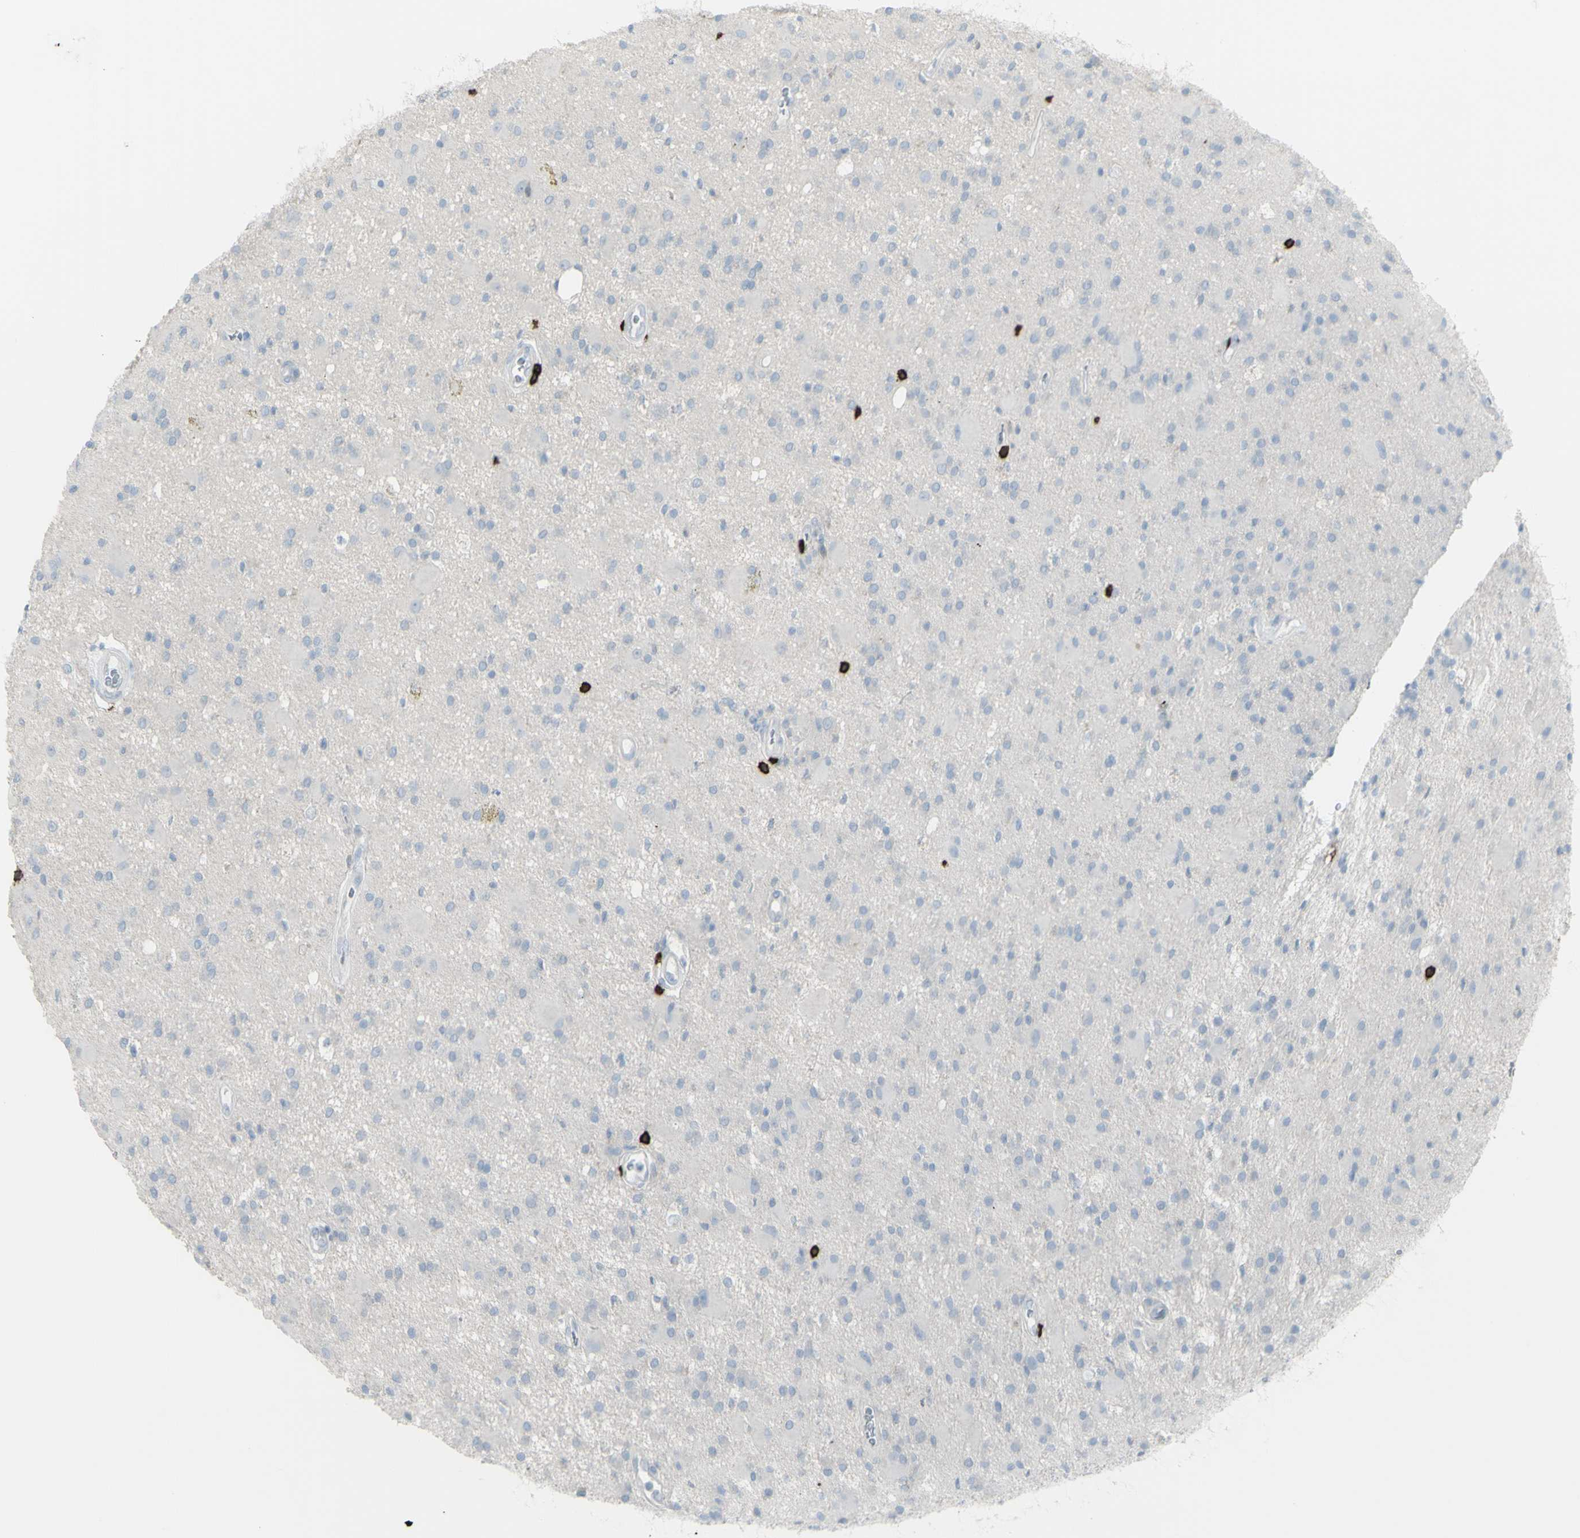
{"staining": {"intensity": "negative", "quantity": "none", "location": "none"}, "tissue": "glioma", "cell_type": "Tumor cells", "image_type": "cancer", "snomed": [{"axis": "morphology", "description": "Glioma, malignant, Low grade"}, {"axis": "topography", "description": "Brain"}], "caption": "There is no significant expression in tumor cells of glioma.", "gene": "CD247", "patient": {"sex": "male", "age": 58}}